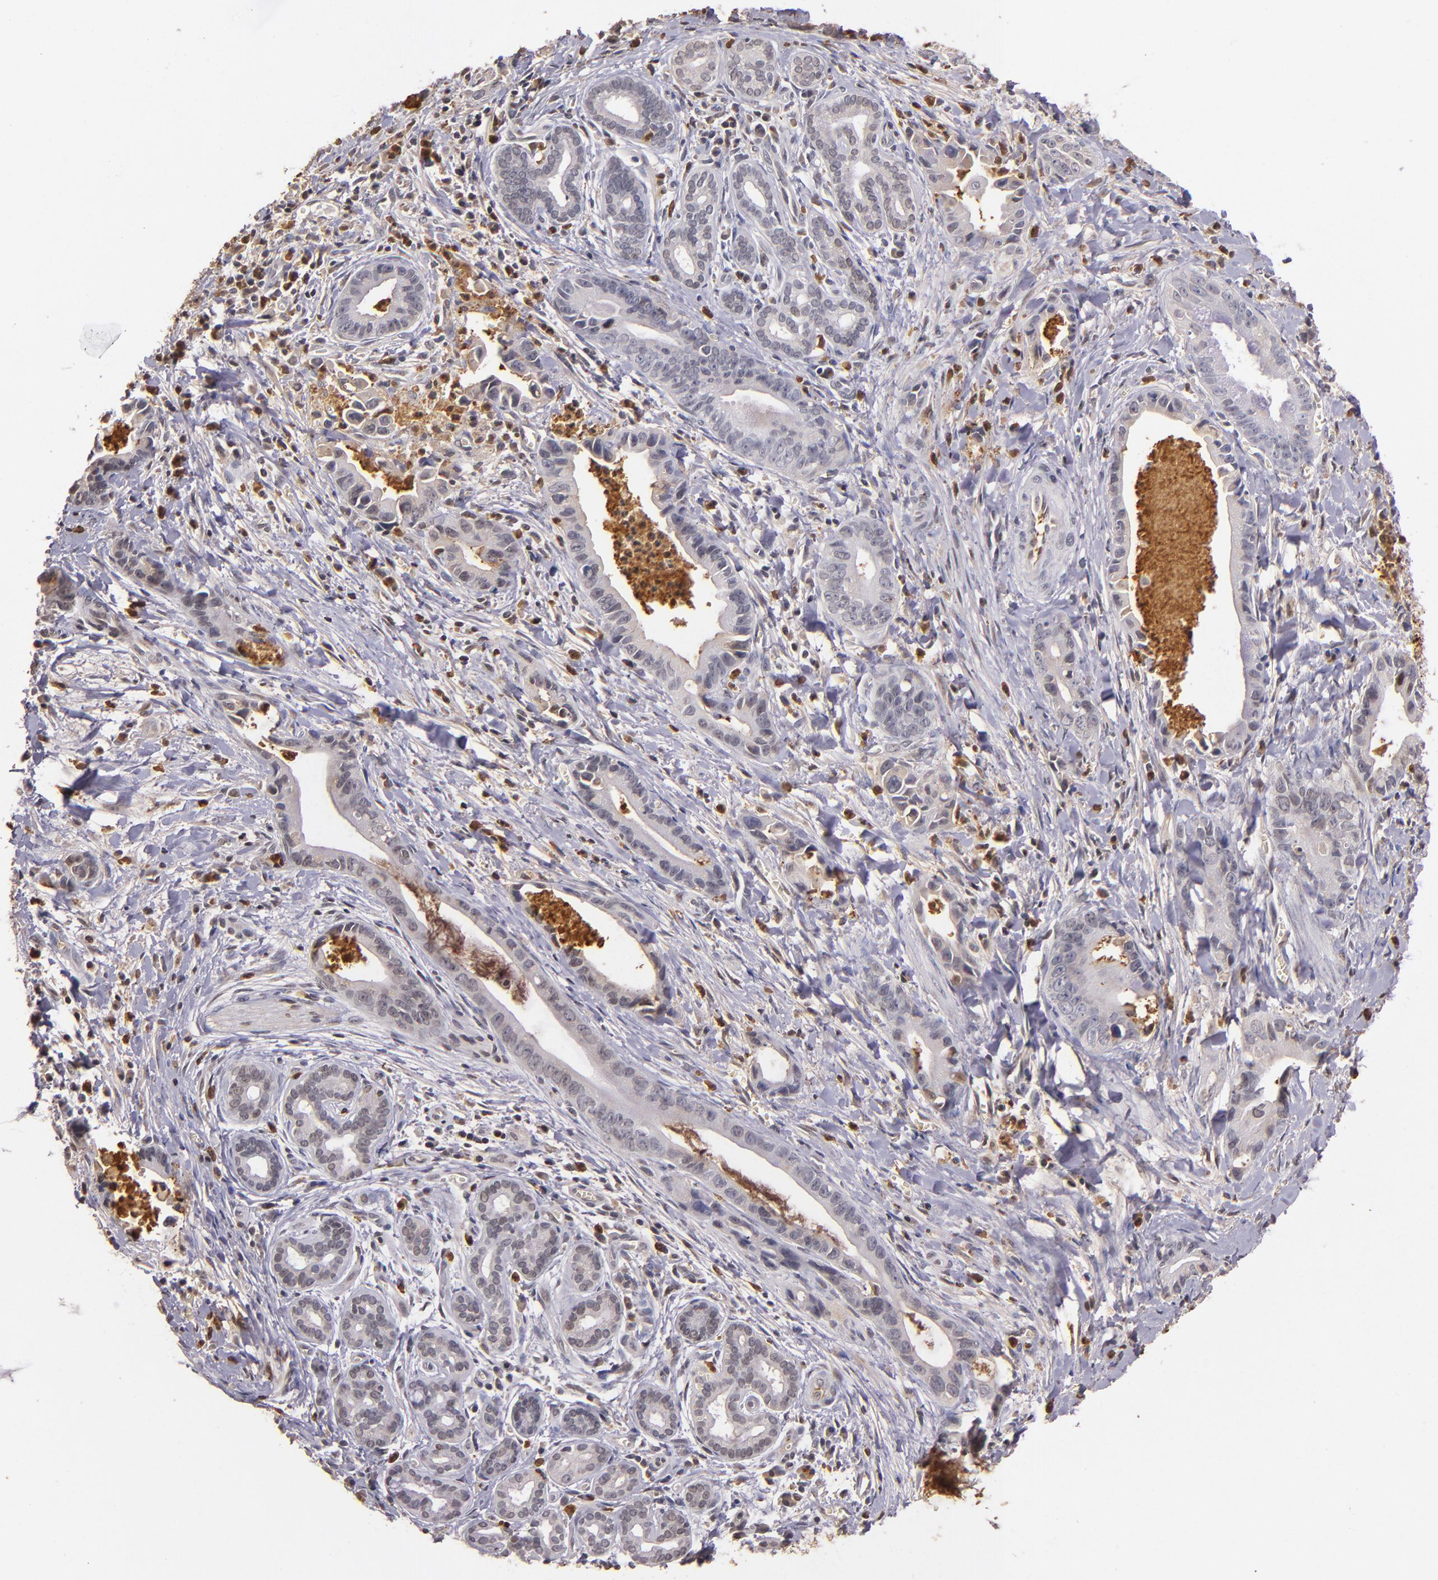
{"staining": {"intensity": "weak", "quantity": ">75%", "location": "cytoplasmic/membranous"}, "tissue": "liver cancer", "cell_type": "Tumor cells", "image_type": "cancer", "snomed": [{"axis": "morphology", "description": "Cholangiocarcinoma"}, {"axis": "topography", "description": "Liver"}], "caption": "Immunohistochemistry (IHC) photomicrograph of liver cancer stained for a protein (brown), which shows low levels of weak cytoplasmic/membranous expression in about >75% of tumor cells.", "gene": "PTS", "patient": {"sex": "female", "age": 55}}